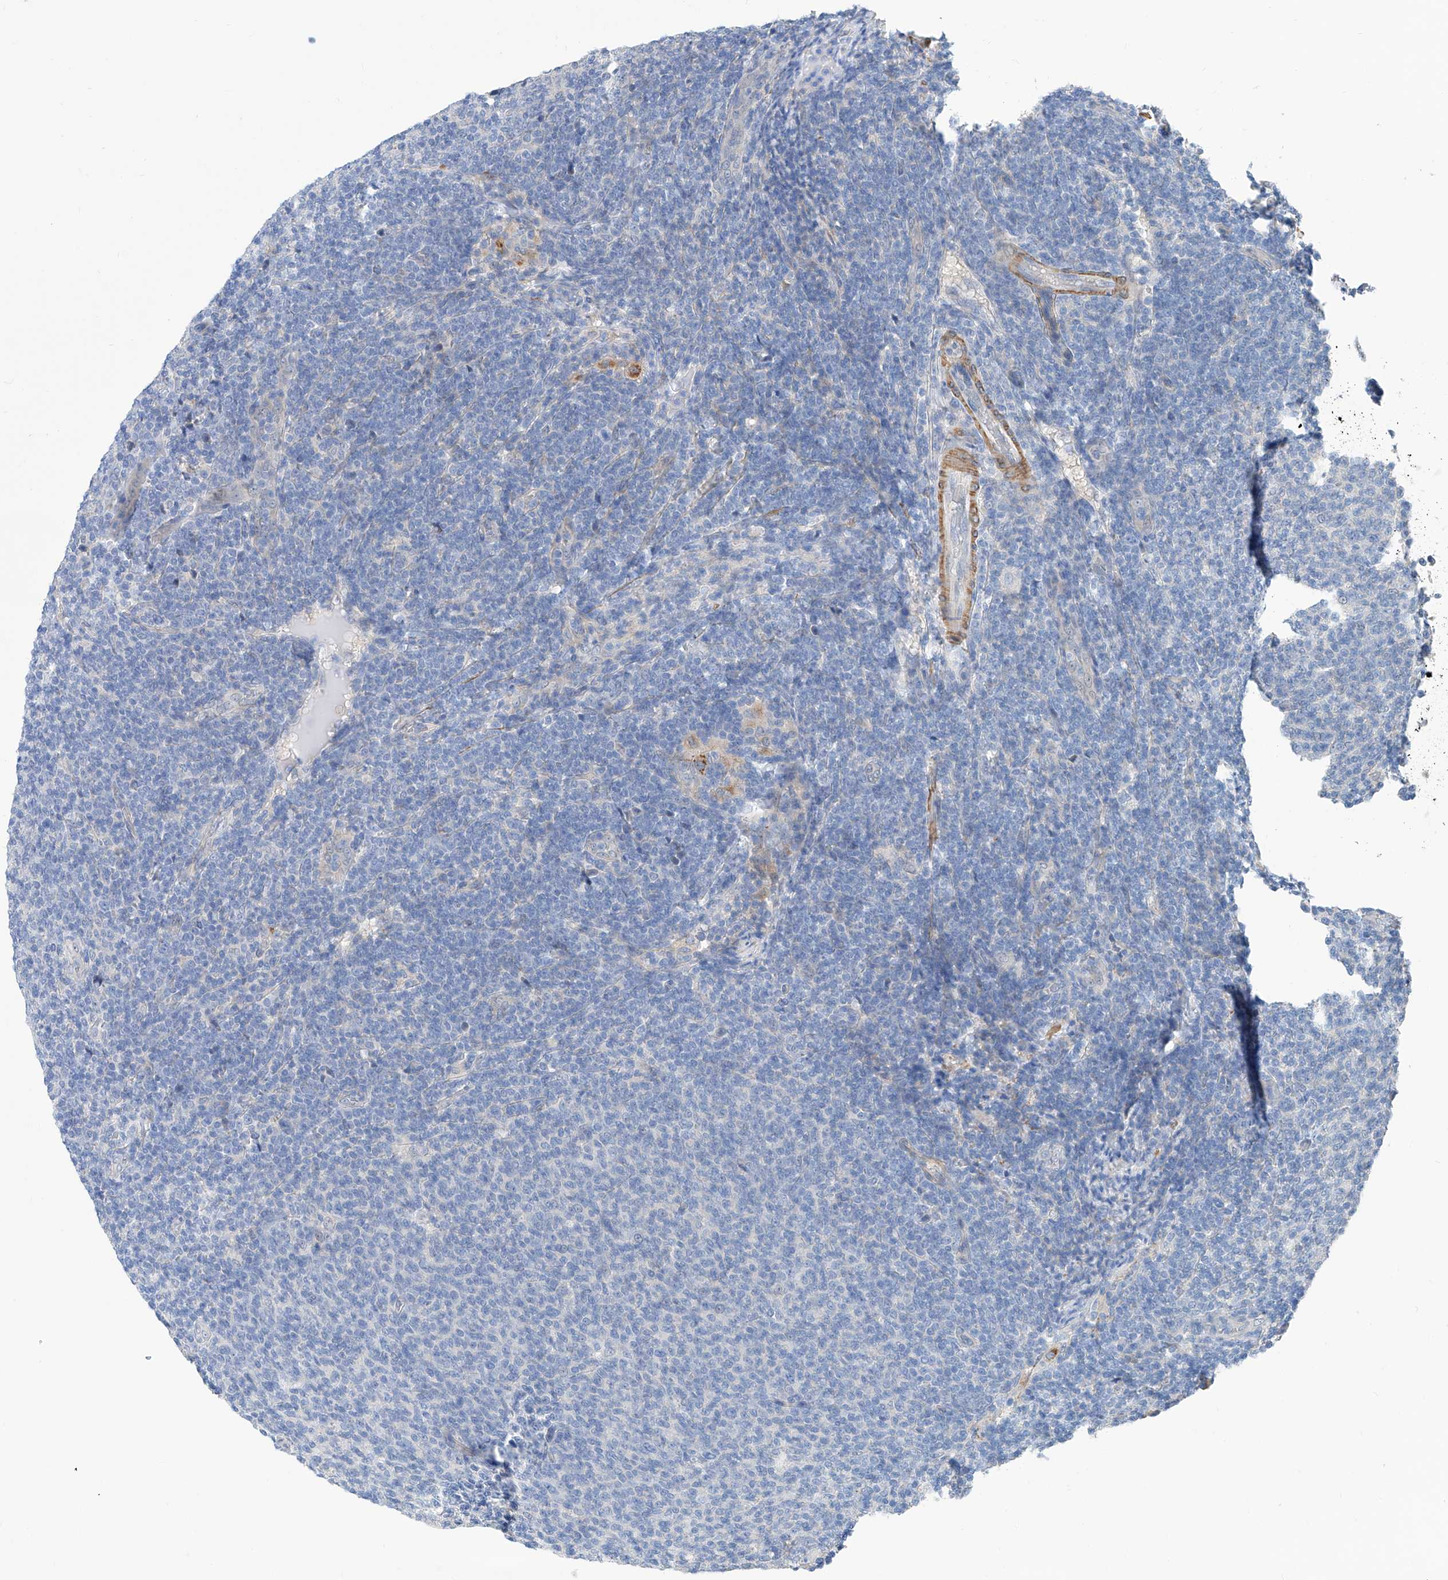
{"staining": {"intensity": "negative", "quantity": "none", "location": "none"}, "tissue": "lymphoma", "cell_type": "Tumor cells", "image_type": "cancer", "snomed": [{"axis": "morphology", "description": "Malignant lymphoma, non-Hodgkin's type, Low grade"}, {"axis": "topography", "description": "Lymph node"}], "caption": "Immunohistochemistry (IHC) image of neoplastic tissue: human lymphoma stained with DAB shows no significant protein positivity in tumor cells.", "gene": "MAGEE2", "patient": {"sex": "male", "age": 66}}